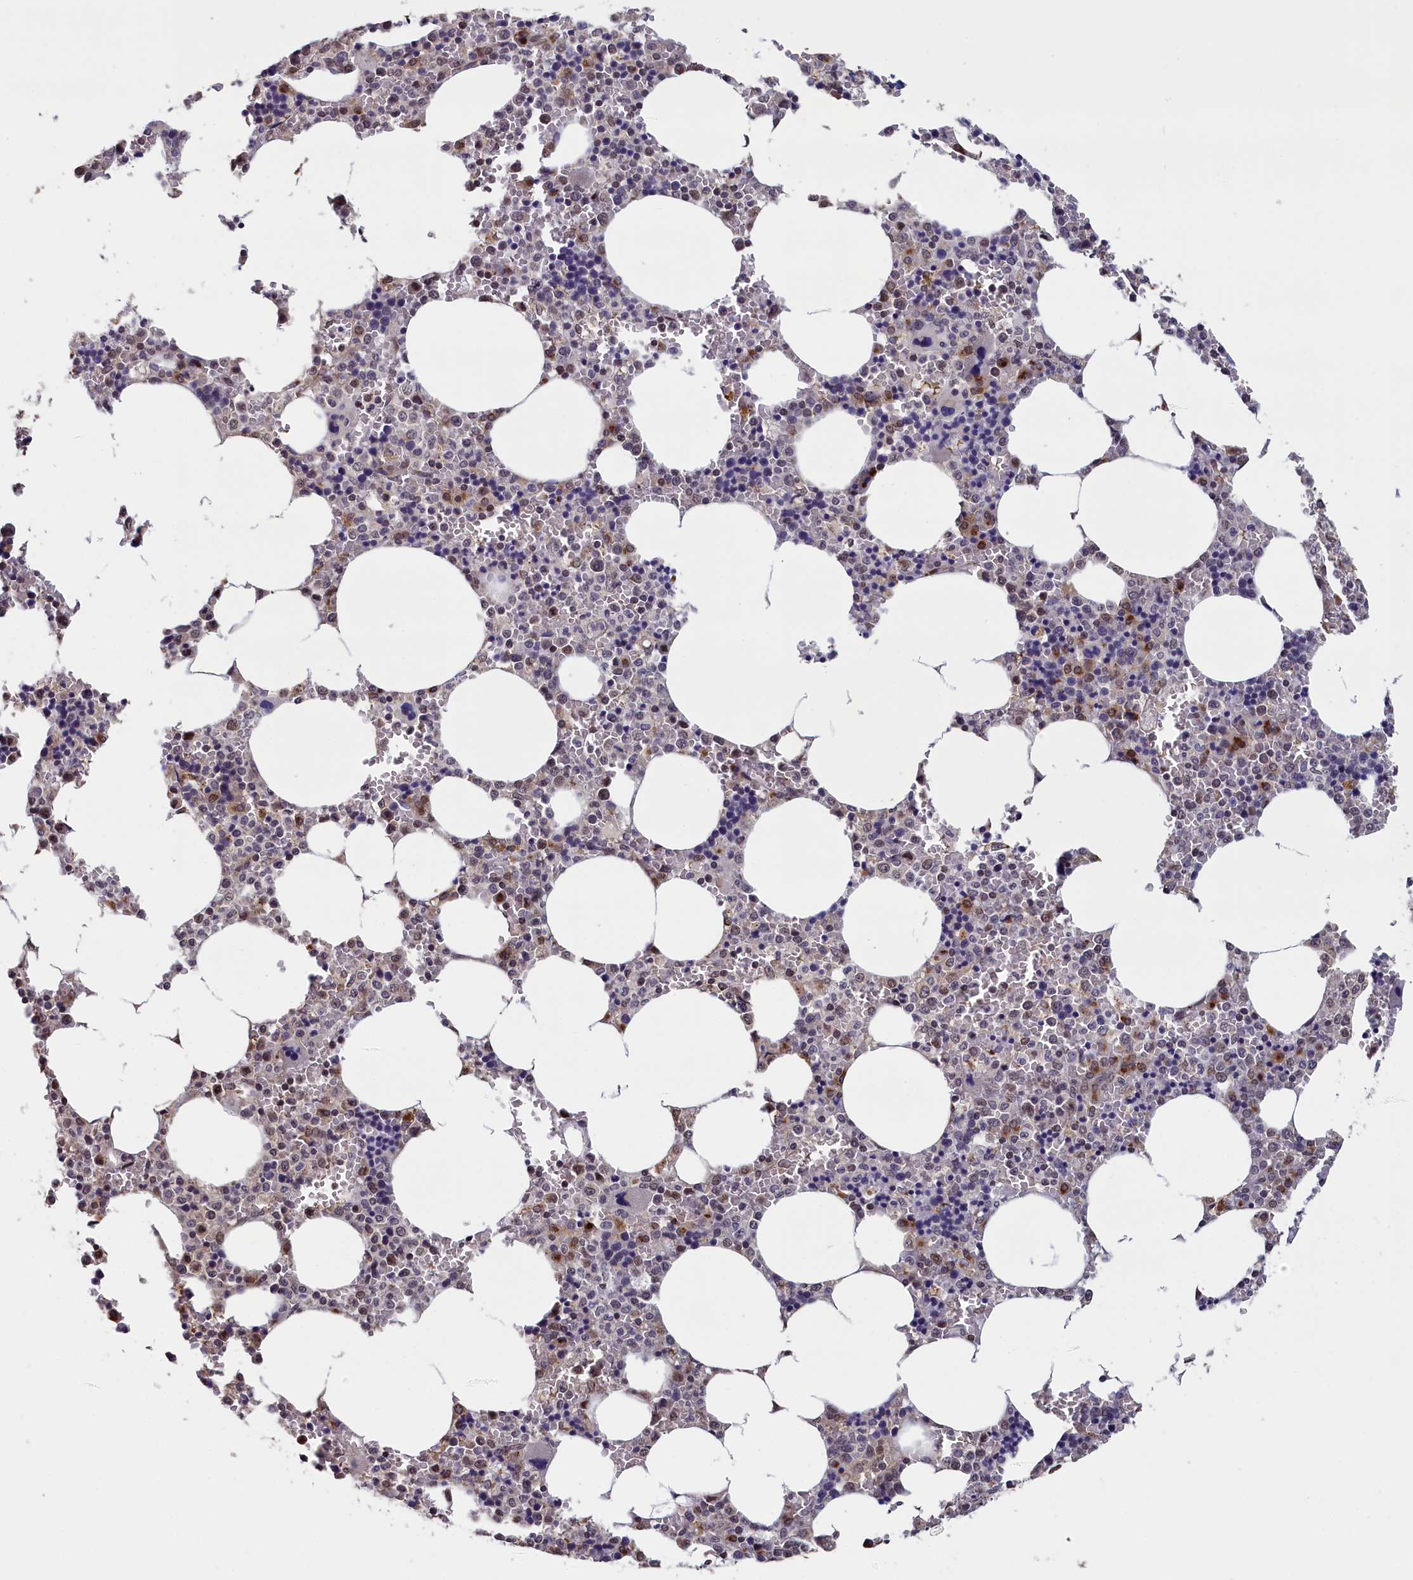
{"staining": {"intensity": "moderate", "quantity": "<25%", "location": "cytoplasmic/membranous,nuclear"}, "tissue": "bone marrow", "cell_type": "Hematopoietic cells", "image_type": "normal", "snomed": [{"axis": "morphology", "description": "Normal tissue, NOS"}, {"axis": "topography", "description": "Bone marrow"}], "caption": "Hematopoietic cells exhibit moderate cytoplasmic/membranous,nuclear staining in about <25% of cells in normal bone marrow. (DAB = brown stain, brightfield microscopy at high magnification).", "gene": "PIGQ", "patient": {"sex": "male", "age": 70}}